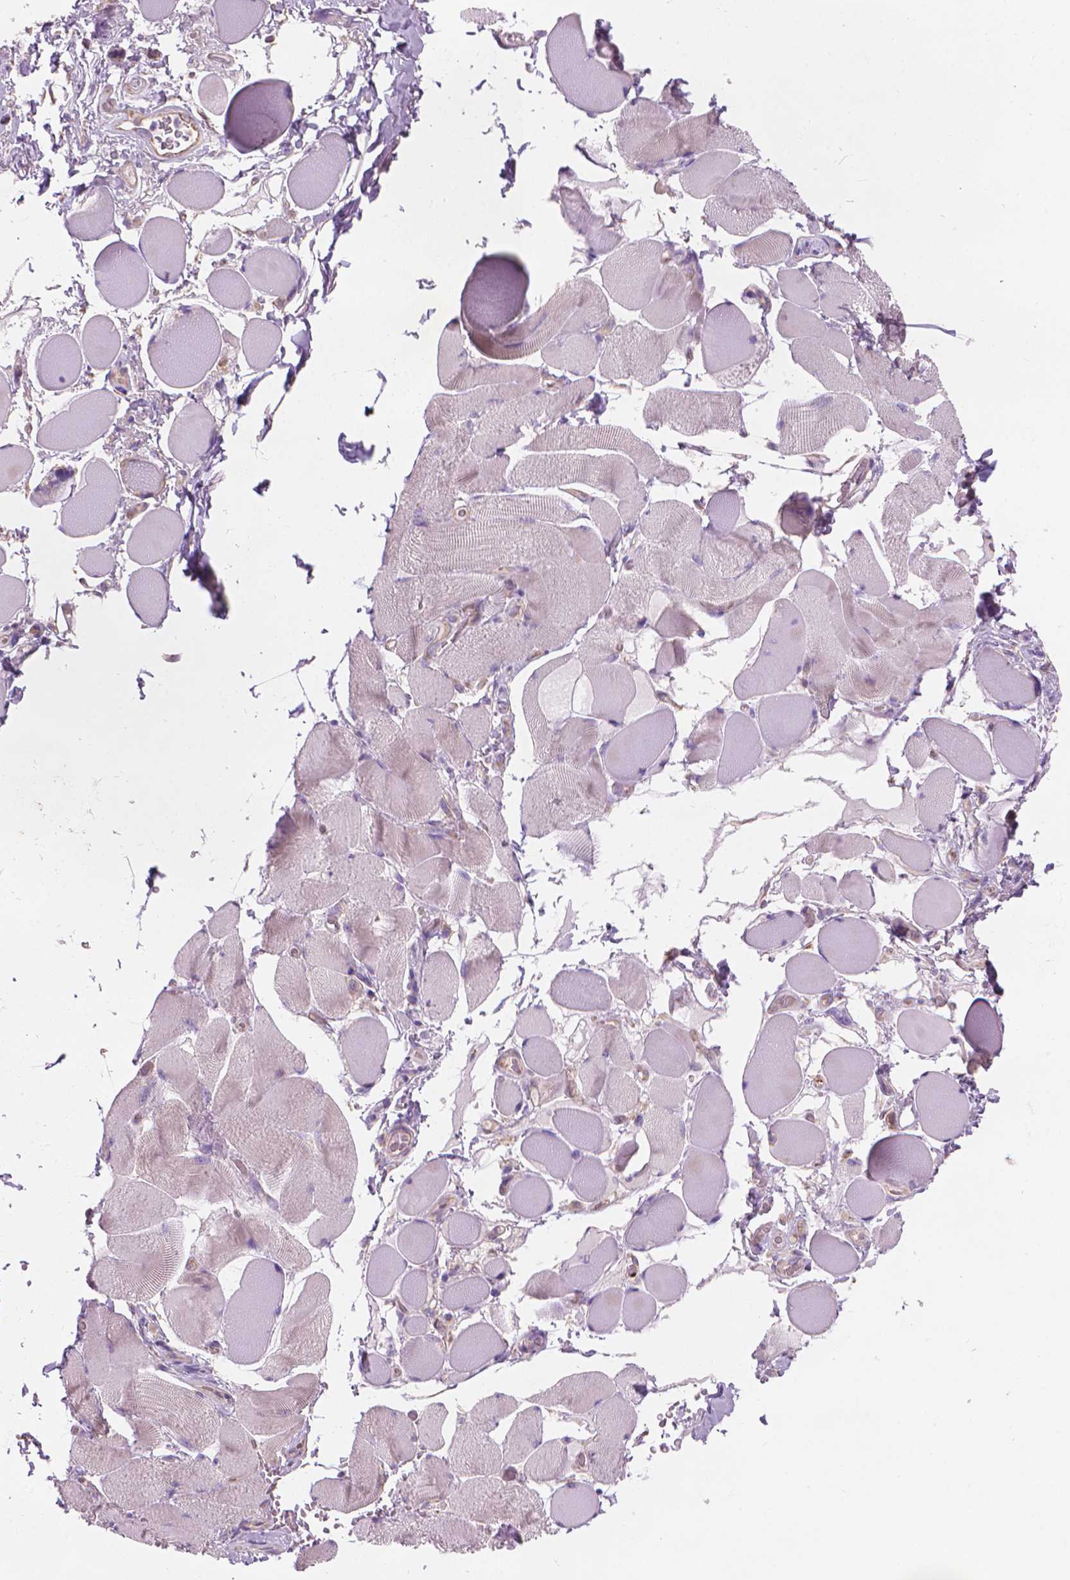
{"staining": {"intensity": "negative", "quantity": "none", "location": "none"}, "tissue": "skeletal muscle", "cell_type": "Myocytes", "image_type": "normal", "snomed": [{"axis": "morphology", "description": "Normal tissue, NOS"}, {"axis": "topography", "description": "Skeletal muscle"}, {"axis": "topography", "description": "Anal"}, {"axis": "topography", "description": "Peripheral nerve tissue"}], "caption": "Immunohistochemical staining of normal skeletal muscle shows no significant expression in myocytes. Brightfield microscopy of IHC stained with DAB (3,3'-diaminobenzidine) (brown) and hematoxylin (blue), captured at high magnification.", "gene": "TTC29", "patient": {"sex": "male", "age": 53}}